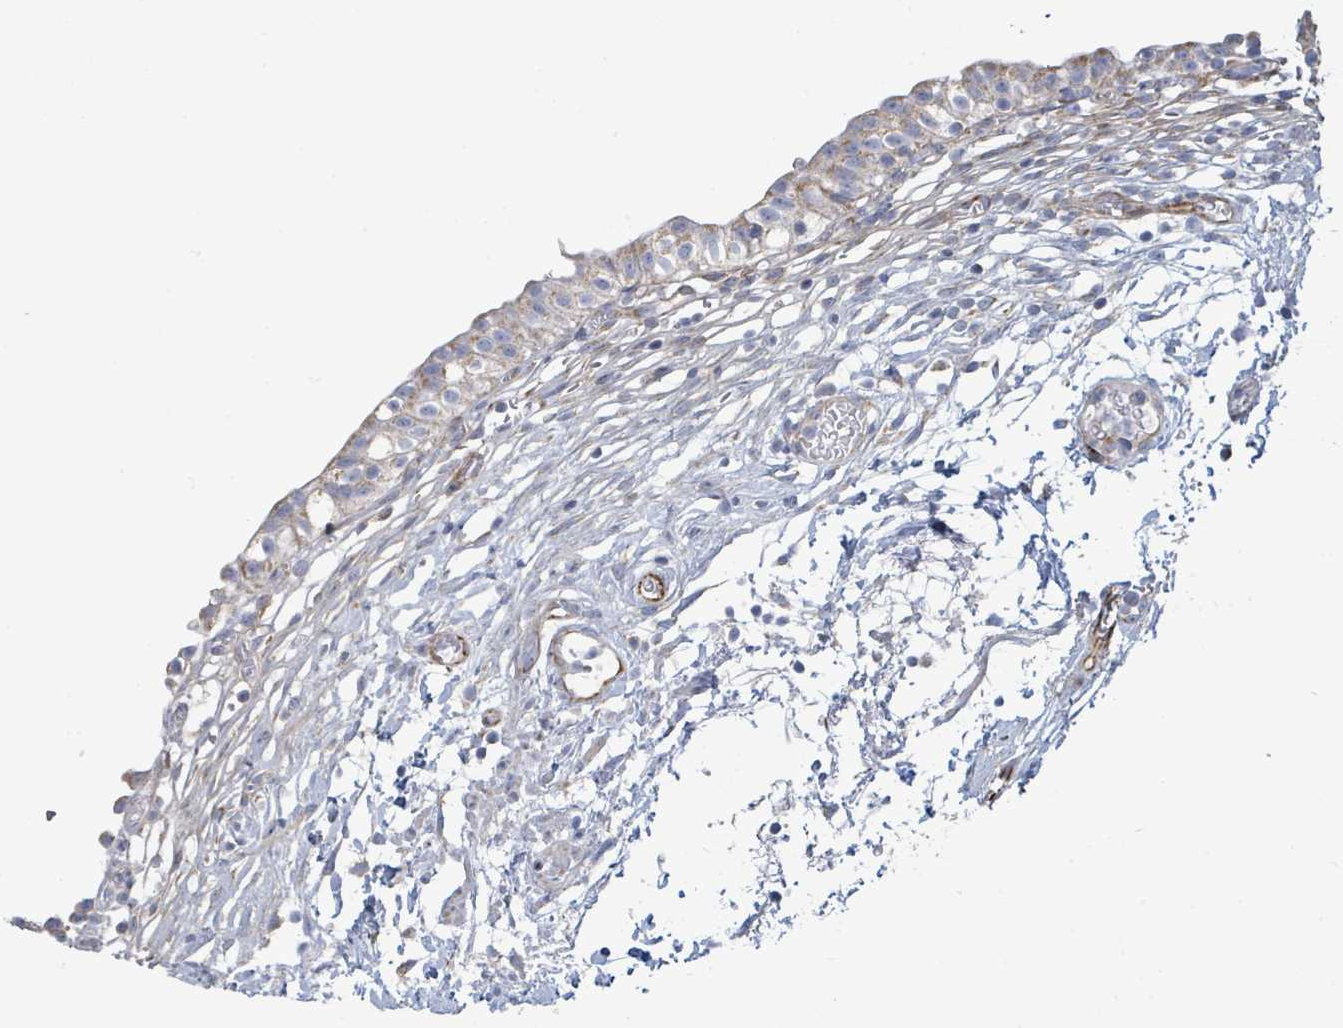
{"staining": {"intensity": "moderate", "quantity": ">75%", "location": "cytoplasmic/membranous"}, "tissue": "urinary bladder", "cell_type": "Urothelial cells", "image_type": "normal", "snomed": [{"axis": "morphology", "description": "Normal tissue, NOS"}, {"axis": "topography", "description": "Urinary bladder"}, {"axis": "topography", "description": "Peripheral nerve tissue"}], "caption": "Urothelial cells reveal moderate cytoplasmic/membranous positivity in about >75% of cells in normal urinary bladder. (DAB (3,3'-diaminobenzidine) IHC, brown staining for protein, blue staining for nuclei).", "gene": "ALG12", "patient": {"sex": "male", "age": 55}}